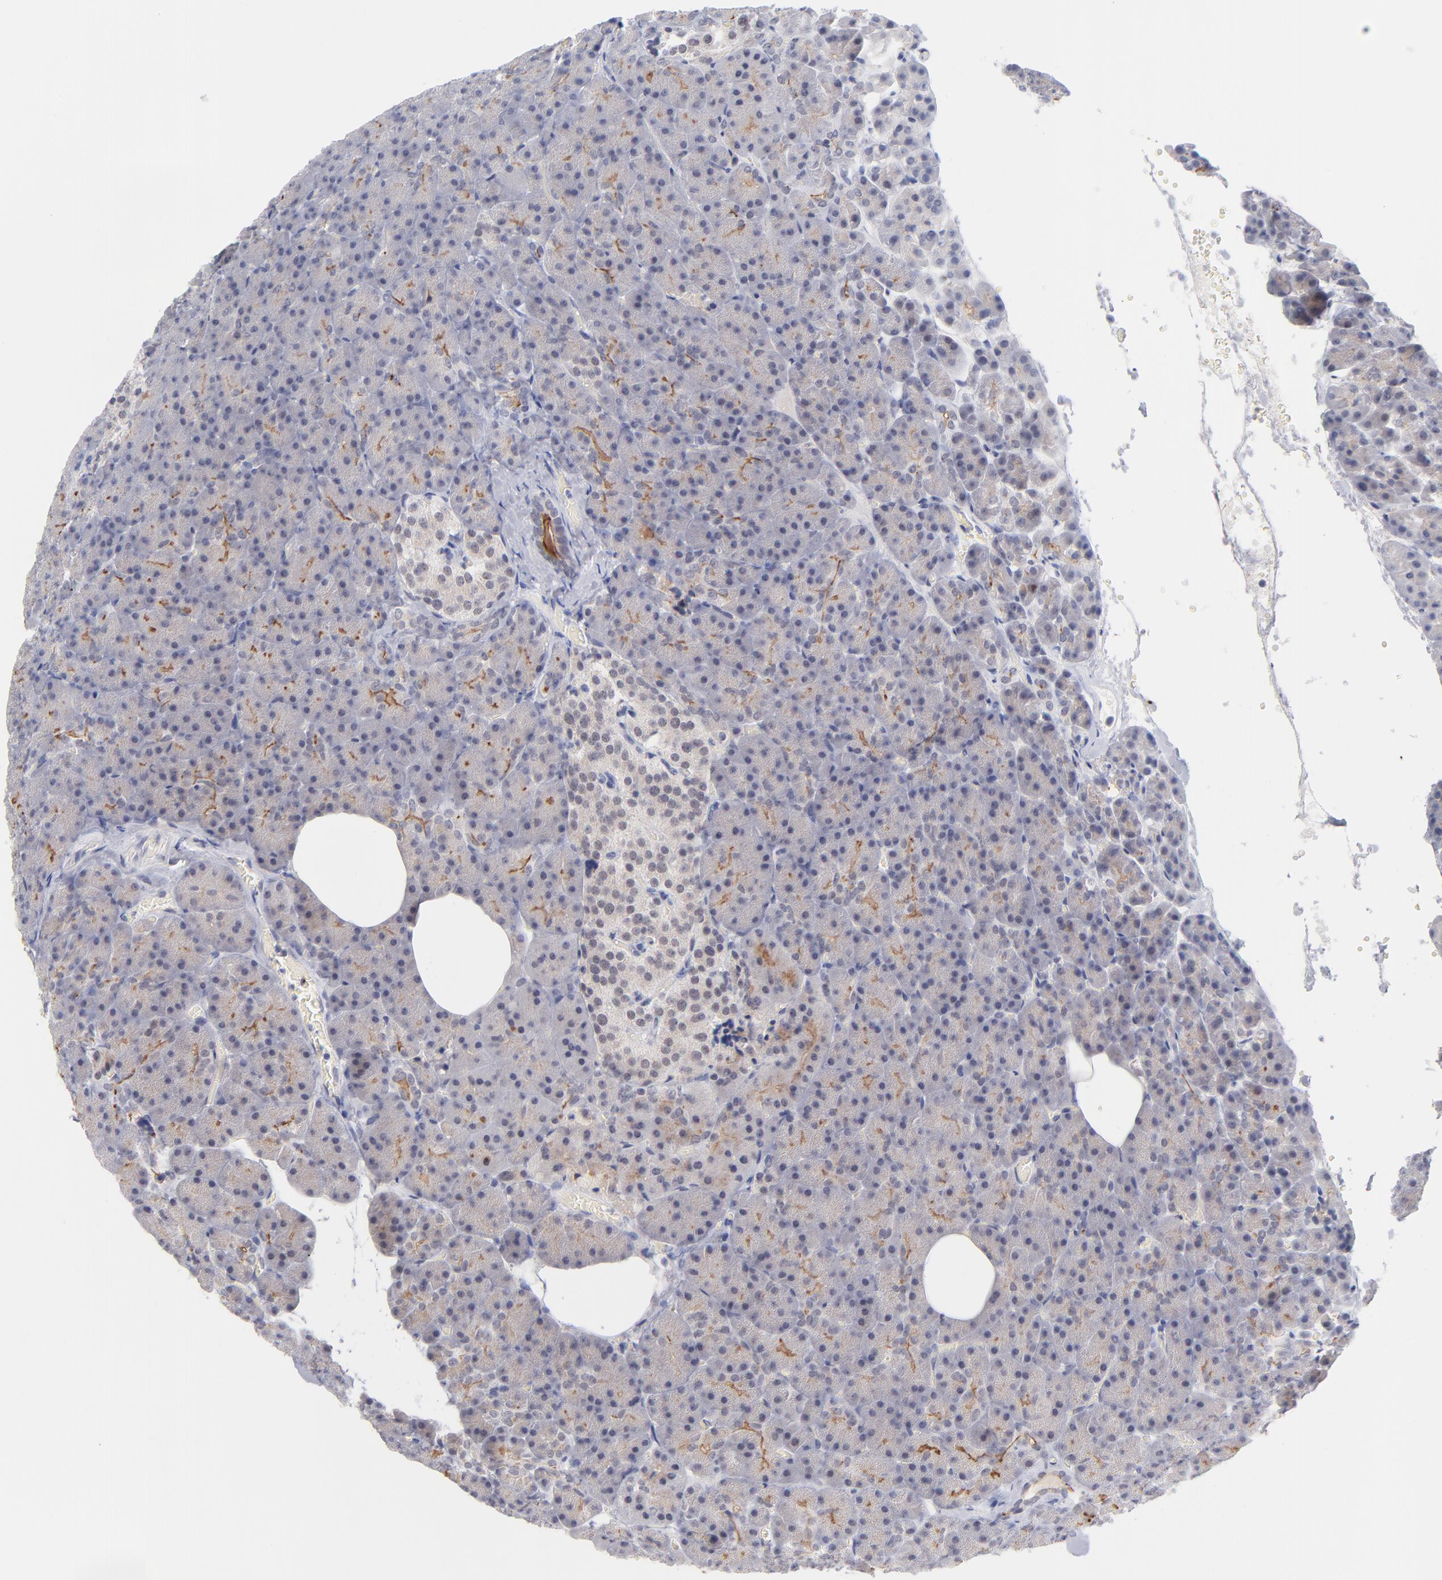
{"staining": {"intensity": "moderate", "quantity": "25%-75%", "location": "cytoplasmic/membranous"}, "tissue": "pancreas", "cell_type": "Exocrine glandular cells", "image_type": "normal", "snomed": [{"axis": "morphology", "description": "Normal tissue, NOS"}, {"axis": "topography", "description": "Pancreas"}], "caption": "DAB (3,3'-diaminobenzidine) immunohistochemical staining of normal human pancreas displays moderate cytoplasmic/membranous protein staining in approximately 25%-75% of exocrine glandular cells.", "gene": "WSB1", "patient": {"sex": "female", "age": 35}}